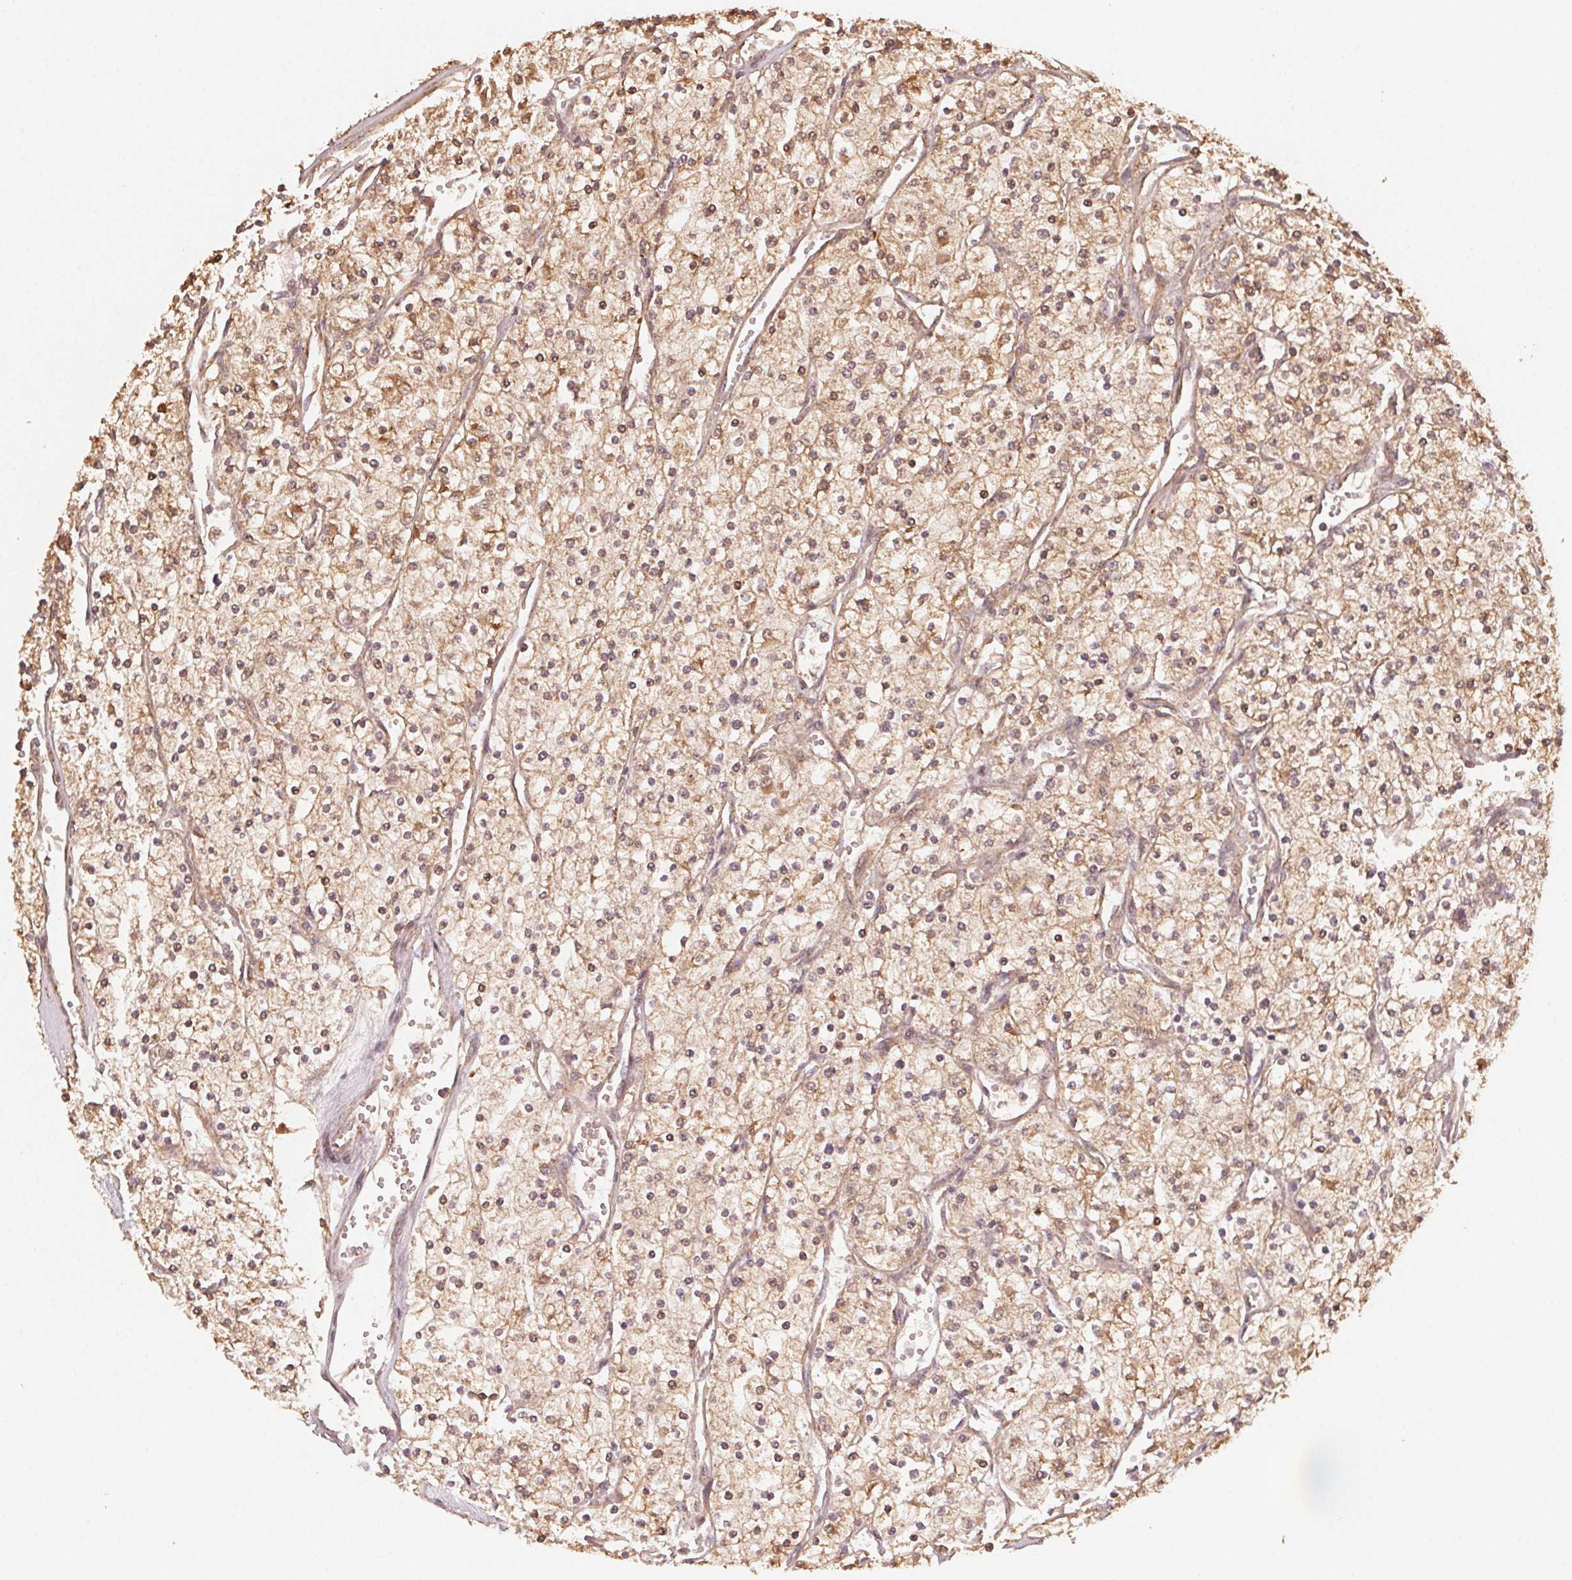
{"staining": {"intensity": "weak", "quantity": ">75%", "location": "cytoplasmic/membranous"}, "tissue": "renal cancer", "cell_type": "Tumor cells", "image_type": "cancer", "snomed": [{"axis": "morphology", "description": "Adenocarcinoma, NOS"}, {"axis": "topography", "description": "Kidney"}], "caption": "Renal cancer was stained to show a protein in brown. There is low levels of weak cytoplasmic/membranous staining in approximately >75% of tumor cells.", "gene": "WBP2", "patient": {"sex": "male", "age": 80}}